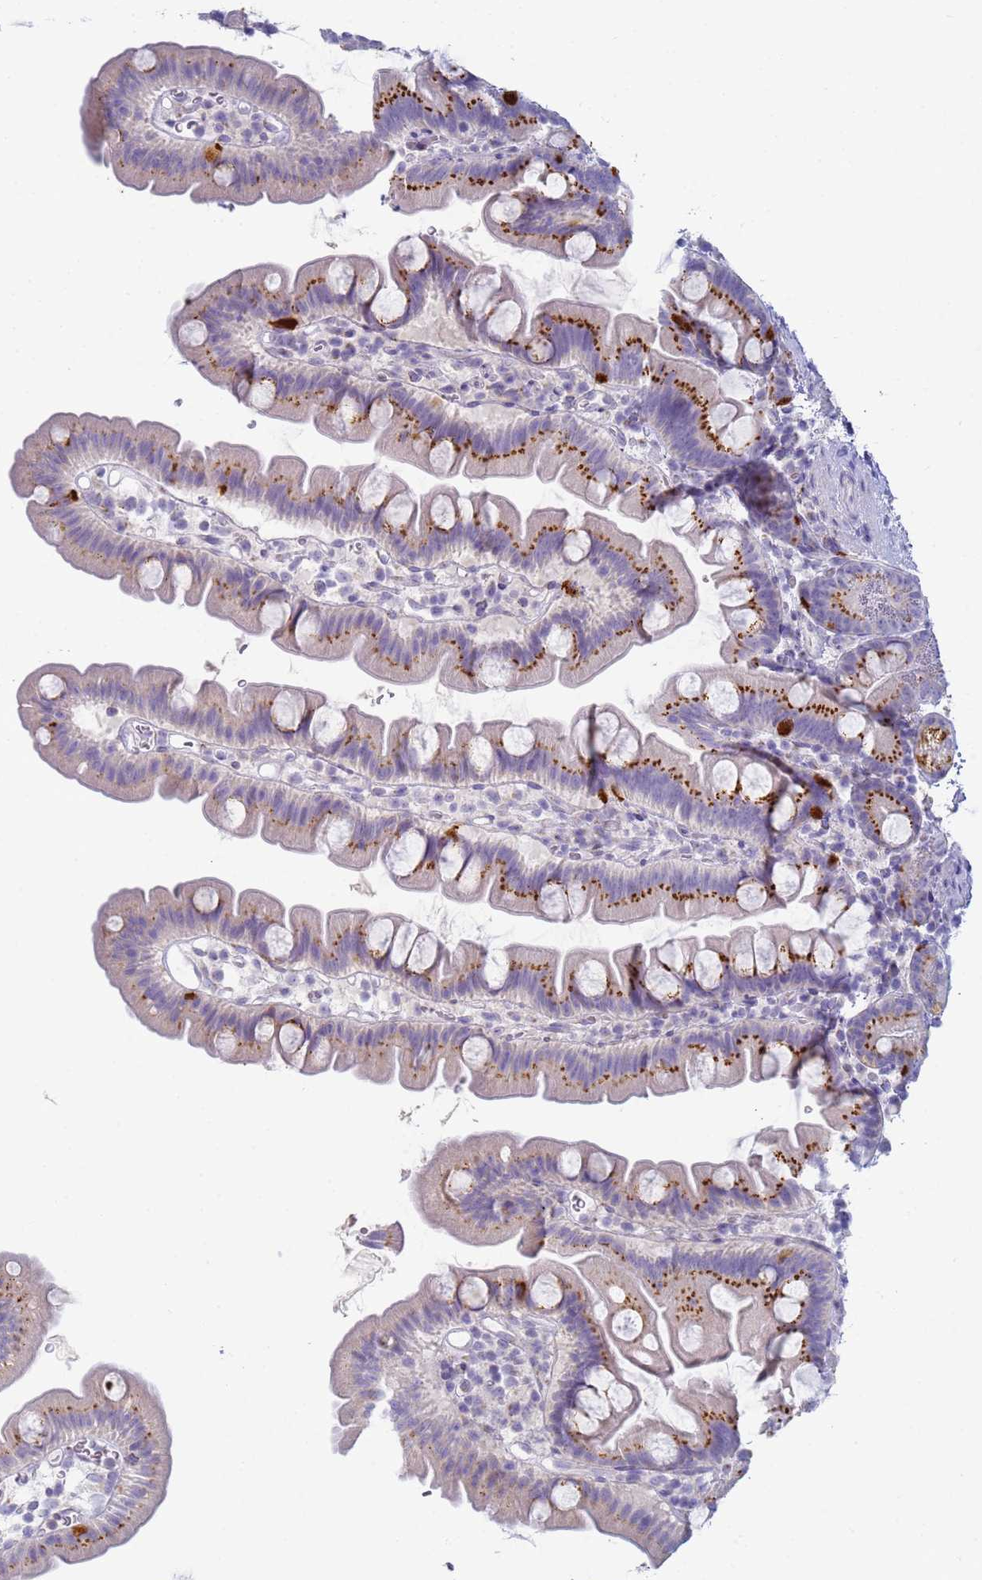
{"staining": {"intensity": "moderate", "quantity": ">75%", "location": "cytoplasmic/membranous"}, "tissue": "small intestine", "cell_type": "Glandular cells", "image_type": "normal", "snomed": [{"axis": "morphology", "description": "Normal tissue, NOS"}, {"axis": "topography", "description": "Small intestine"}], "caption": "High-power microscopy captured an immunohistochemistry micrograph of unremarkable small intestine, revealing moderate cytoplasmic/membranous positivity in about >75% of glandular cells. The protein is stained brown, and the nuclei are stained in blue (DAB IHC with brightfield microscopy, high magnification).", "gene": "CR1", "patient": {"sex": "female", "age": 68}}